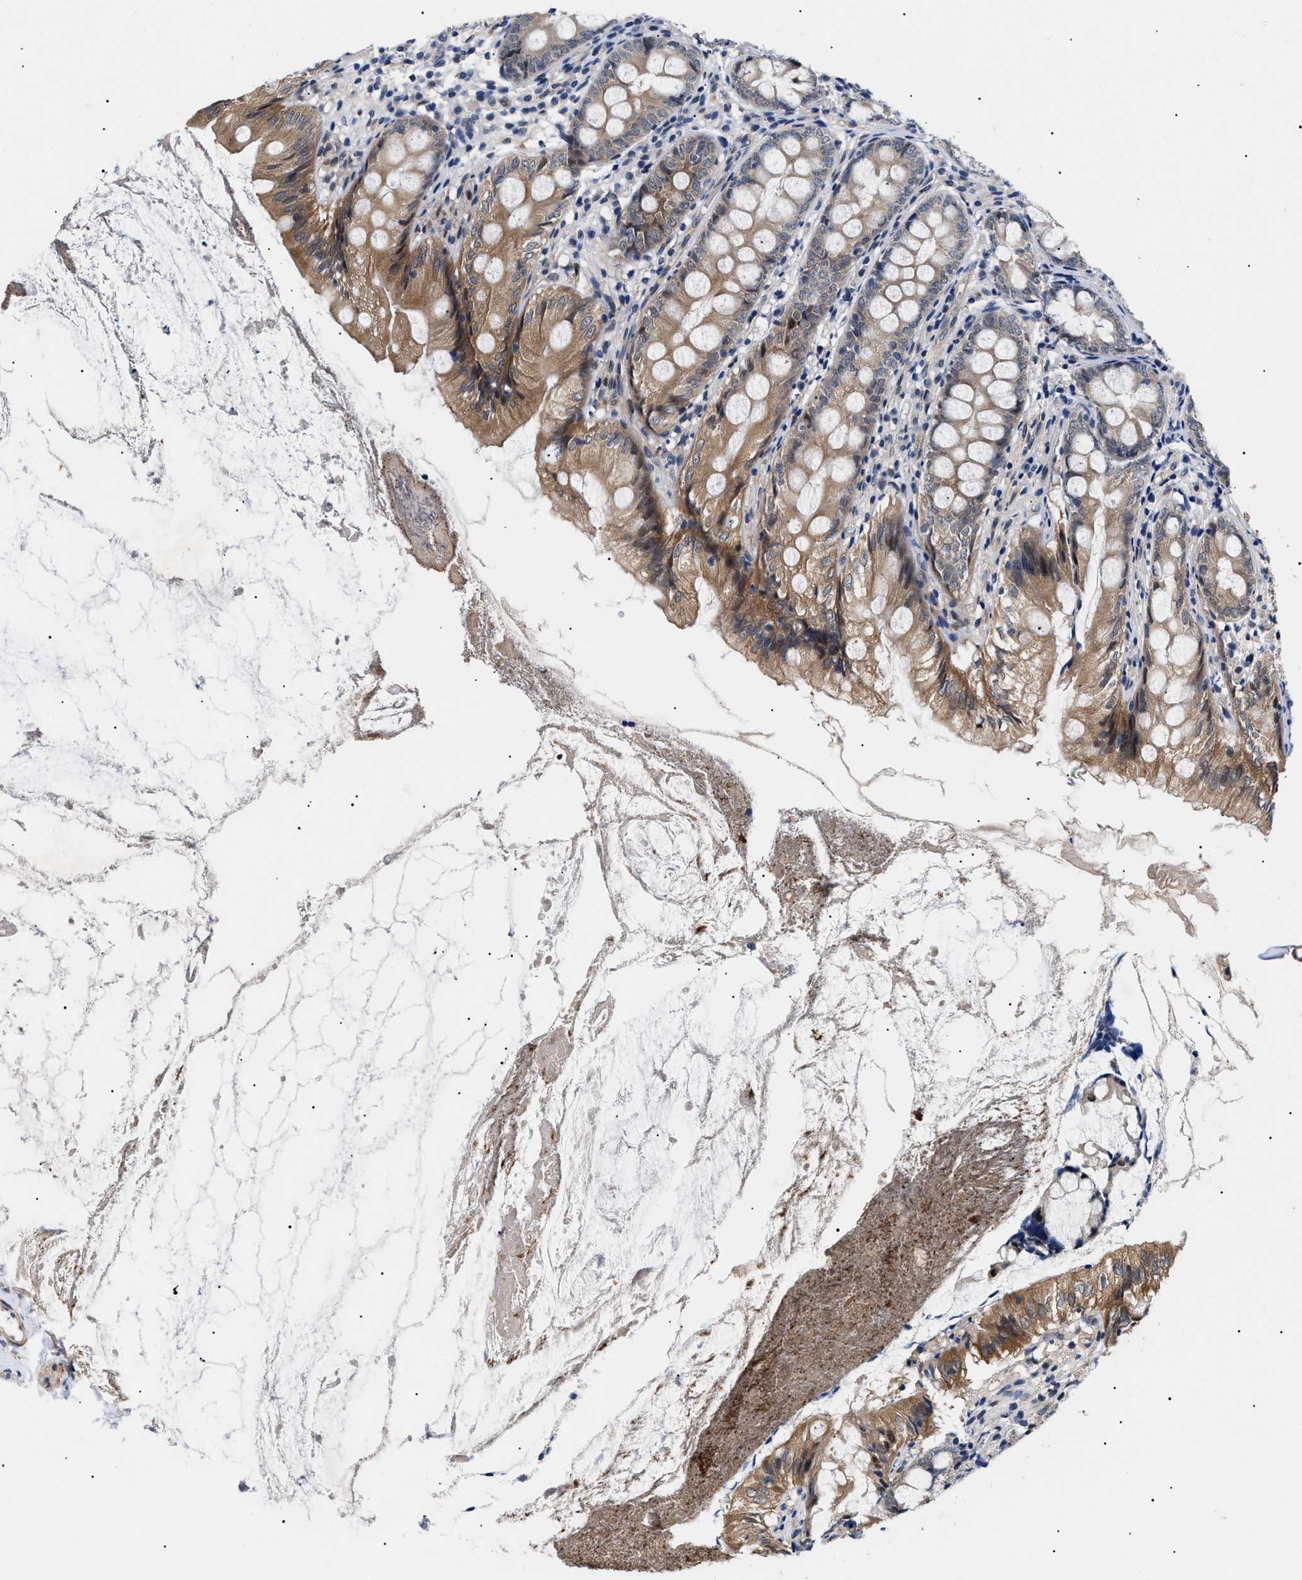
{"staining": {"intensity": "strong", "quantity": ">75%", "location": "cytoplasmic/membranous"}, "tissue": "appendix", "cell_type": "Glandular cells", "image_type": "normal", "snomed": [{"axis": "morphology", "description": "Normal tissue, NOS"}, {"axis": "topography", "description": "Appendix"}], "caption": "This image shows immunohistochemistry staining of unremarkable appendix, with high strong cytoplasmic/membranous positivity in approximately >75% of glandular cells.", "gene": "GARRE1", "patient": {"sex": "female", "age": 77}}